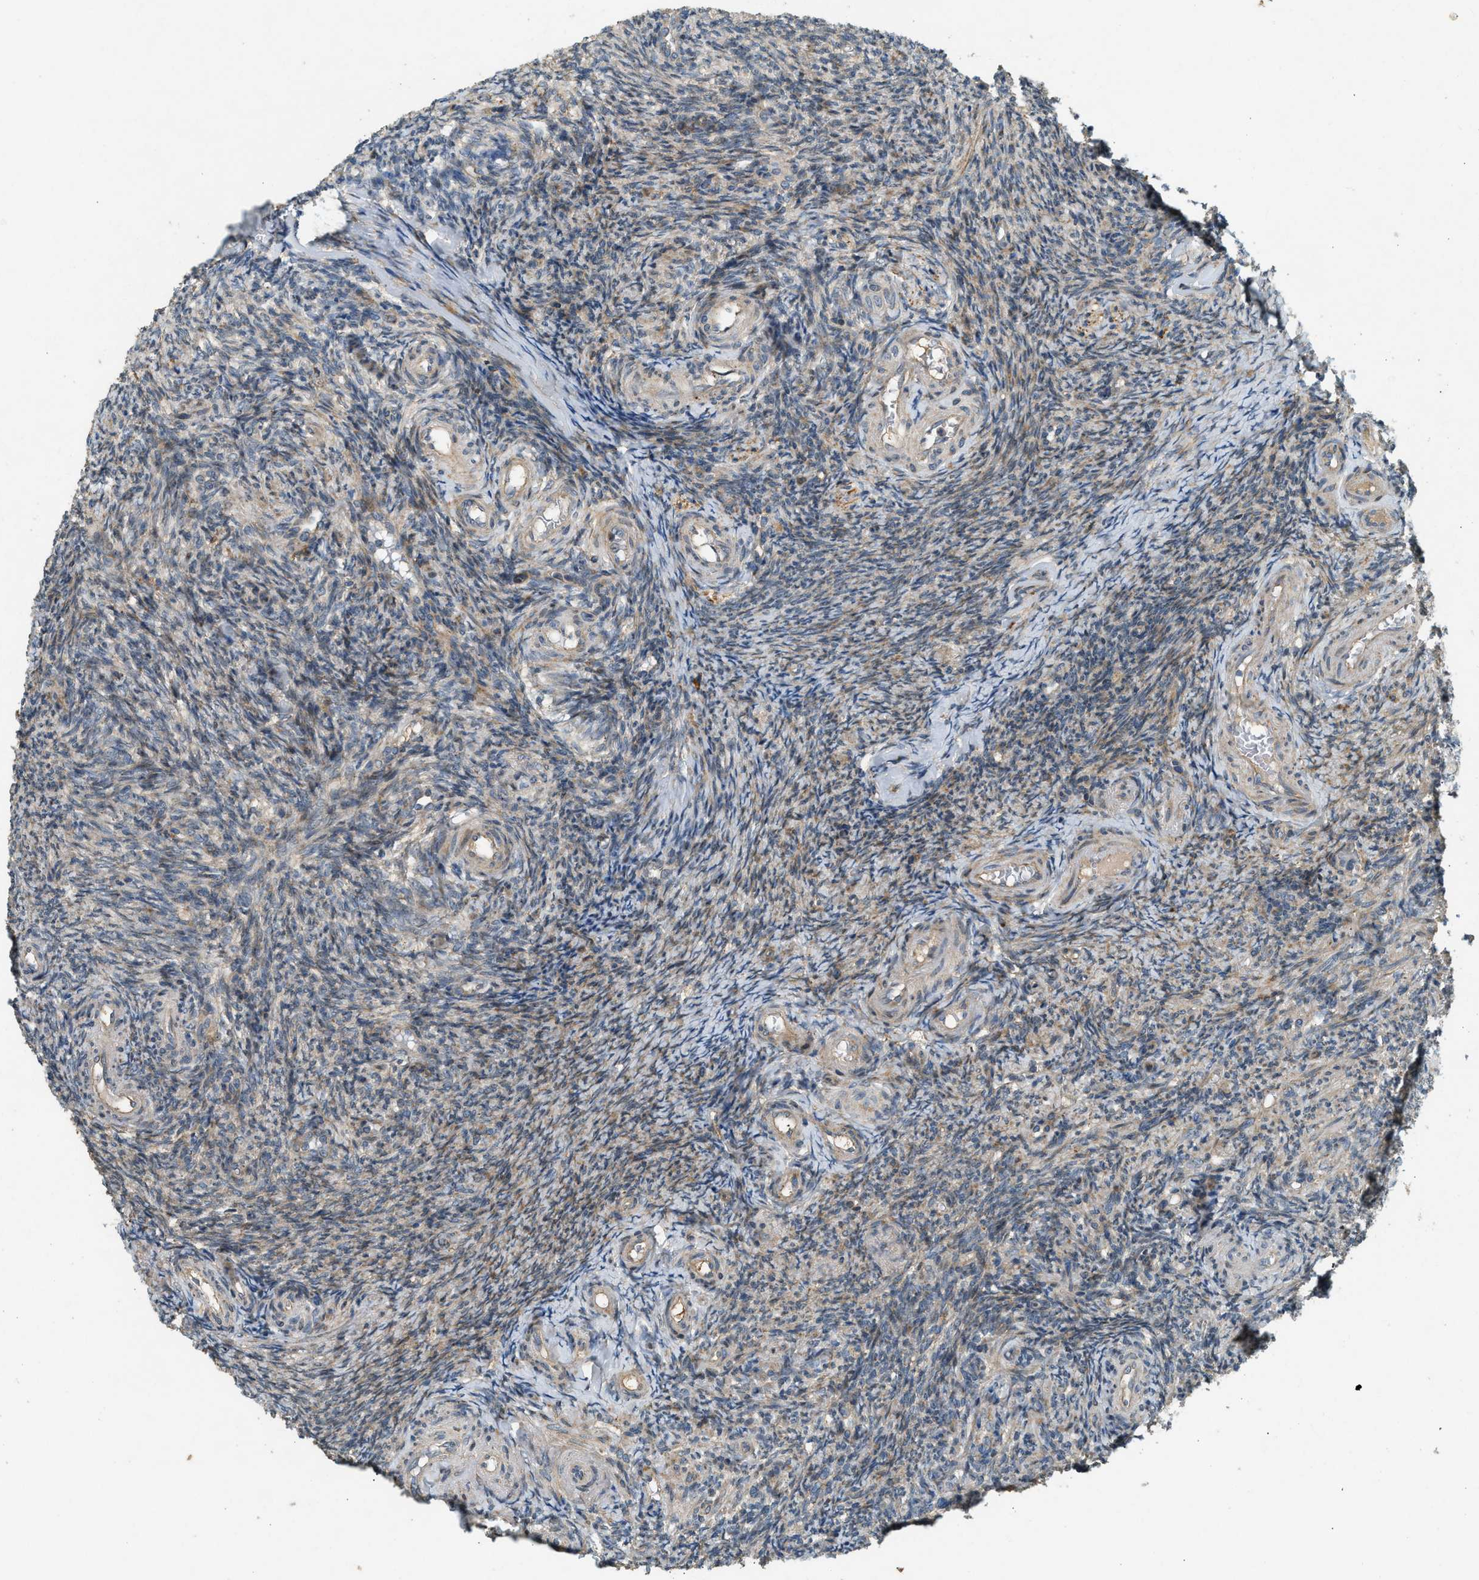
{"staining": {"intensity": "moderate", "quantity": ">75%", "location": "cytoplasmic/membranous"}, "tissue": "ovary", "cell_type": "Follicle cells", "image_type": "normal", "snomed": [{"axis": "morphology", "description": "Normal tissue, NOS"}, {"axis": "topography", "description": "Ovary"}], "caption": "Immunohistochemical staining of unremarkable ovary reveals >75% levels of moderate cytoplasmic/membranous protein expression in approximately >75% of follicle cells. The staining is performed using DAB brown chromogen to label protein expression. The nuclei are counter-stained blue using hematoxylin.", "gene": "CTSB", "patient": {"sex": "female", "age": 41}}